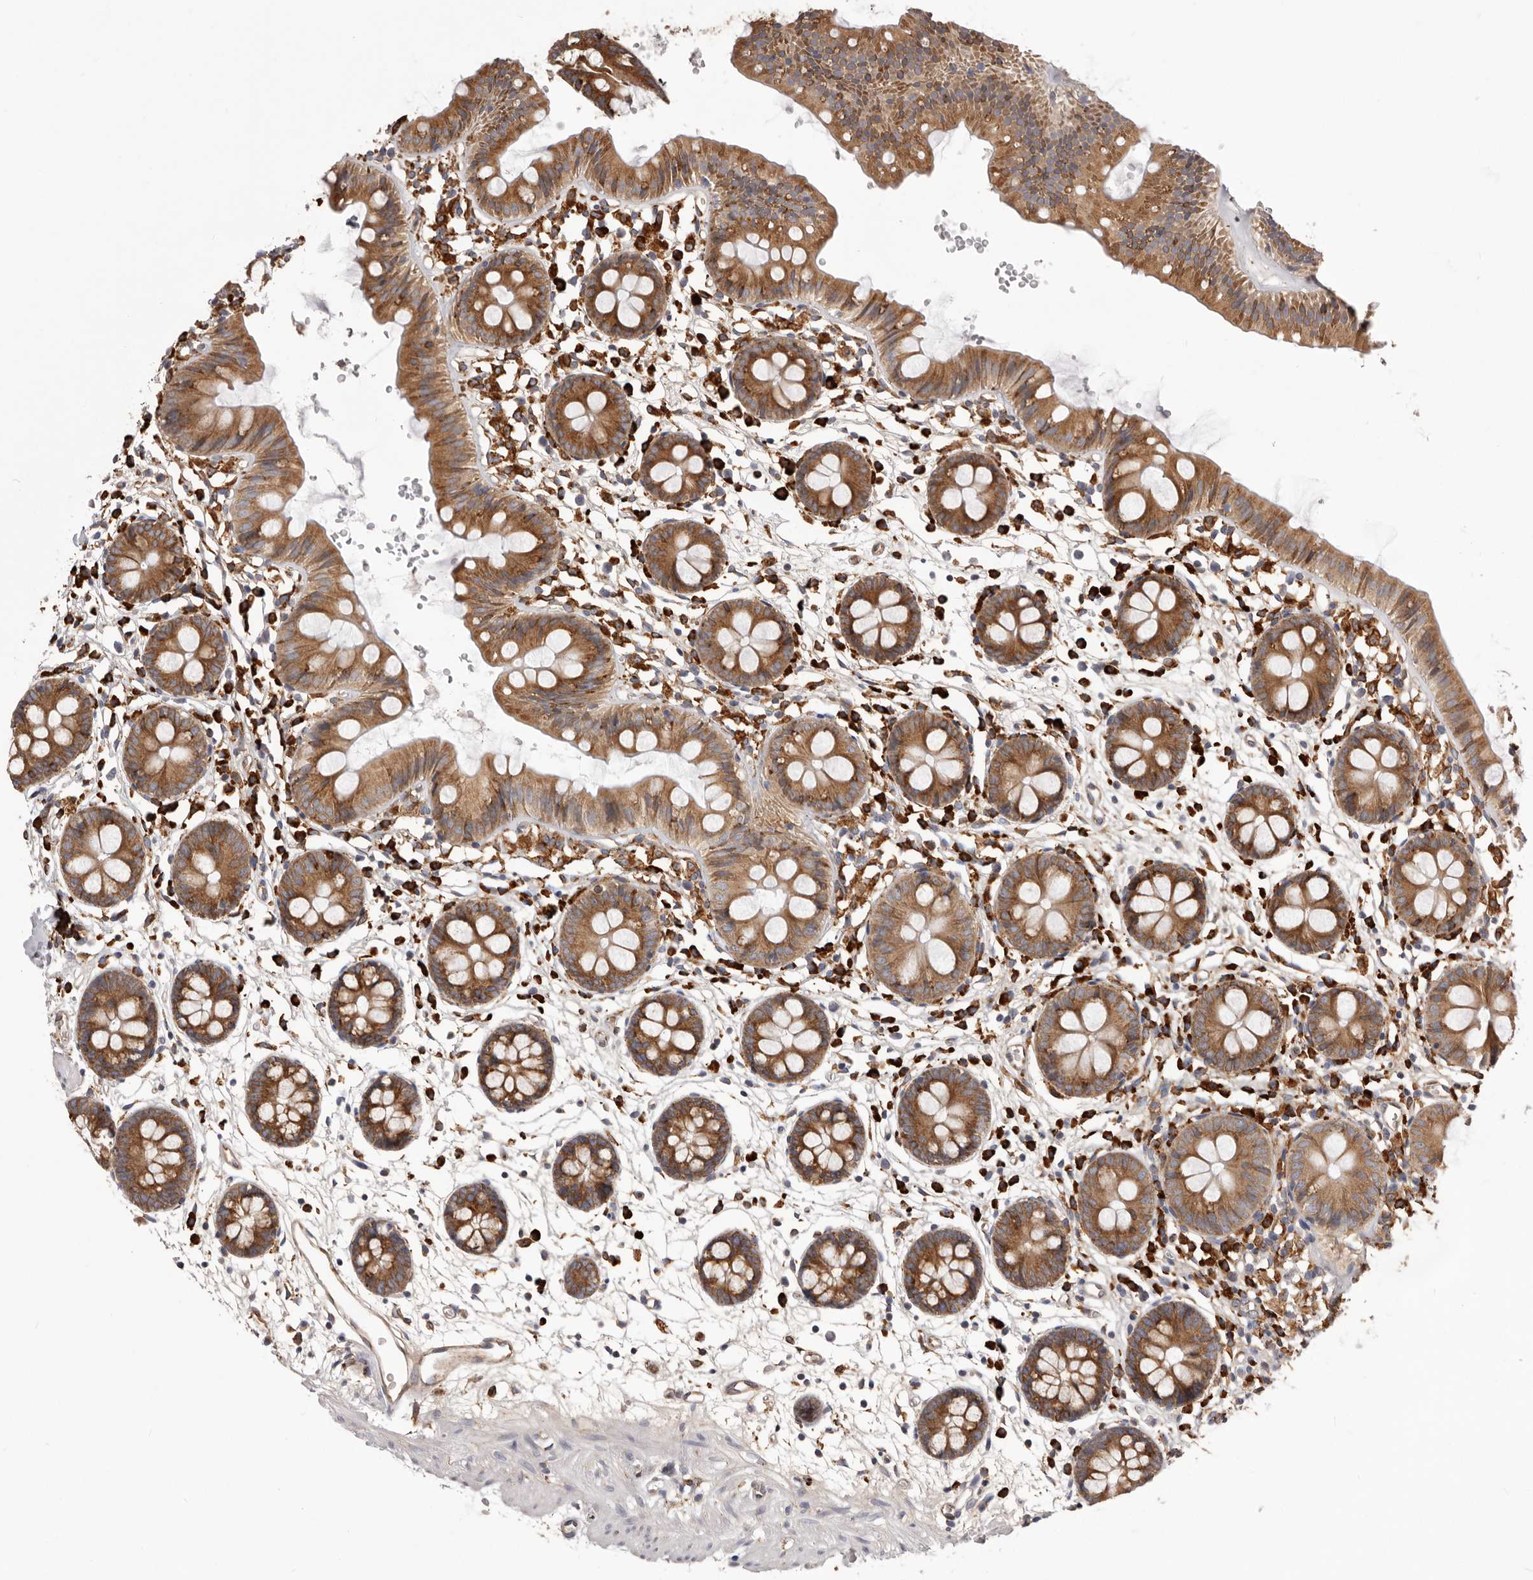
{"staining": {"intensity": "moderate", "quantity": ">75%", "location": "cytoplasmic/membranous"}, "tissue": "colon", "cell_type": "Endothelial cells", "image_type": "normal", "snomed": [{"axis": "morphology", "description": "Normal tissue, NOS"}, {"axis": "topography", "description": "Colon"}], "caption": "This image displays immunohistochemistry staining of benign human colon, with medium moderate cytoplasmic/membranous staining in approximately >75% of endothelial cells.", "gene": "QRSL1", "patient": {"sex": "male", "age": 56}}